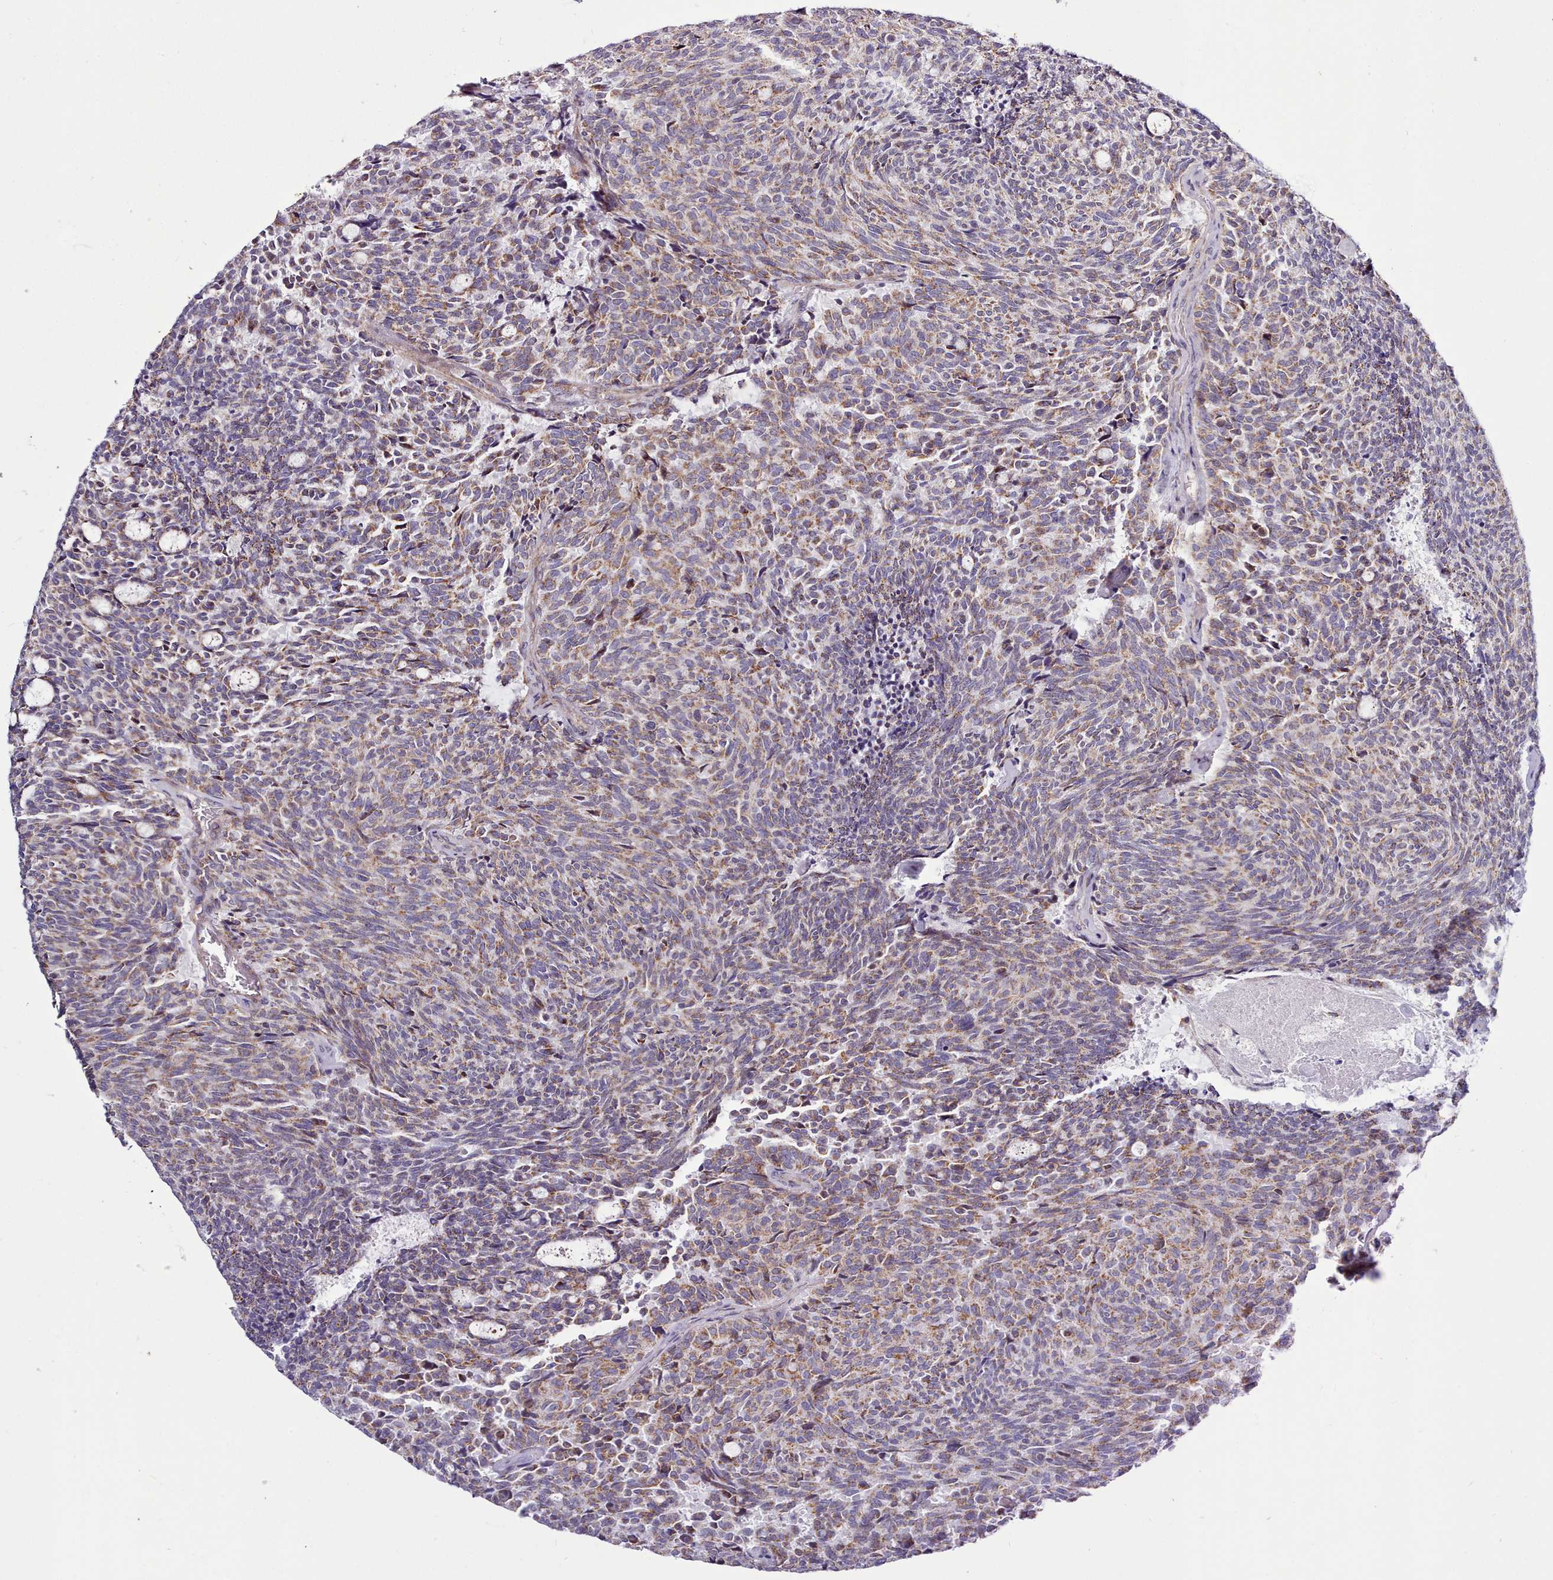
{"staining": {"intensity": "moderate", "quantity": ">75%", "location": "cytoplasmic/membranous"}, "tissue": "carcinoid", "cell_type": "Tumor cells", "image_type": "cancer", "snomed": [{"axis": "morphology", "description": "Carcinoid, malignant, NOS"}, {"axis": "topography", "description": "Pancreas"}], "caption": "A photomicrograph of human carcinoid stained for a protein exhibits moderate cytoplasmic/membranous brown staining in tumor cells.", "gene": "MRPL21", "patient": {"sex": "female", "age": 54}}